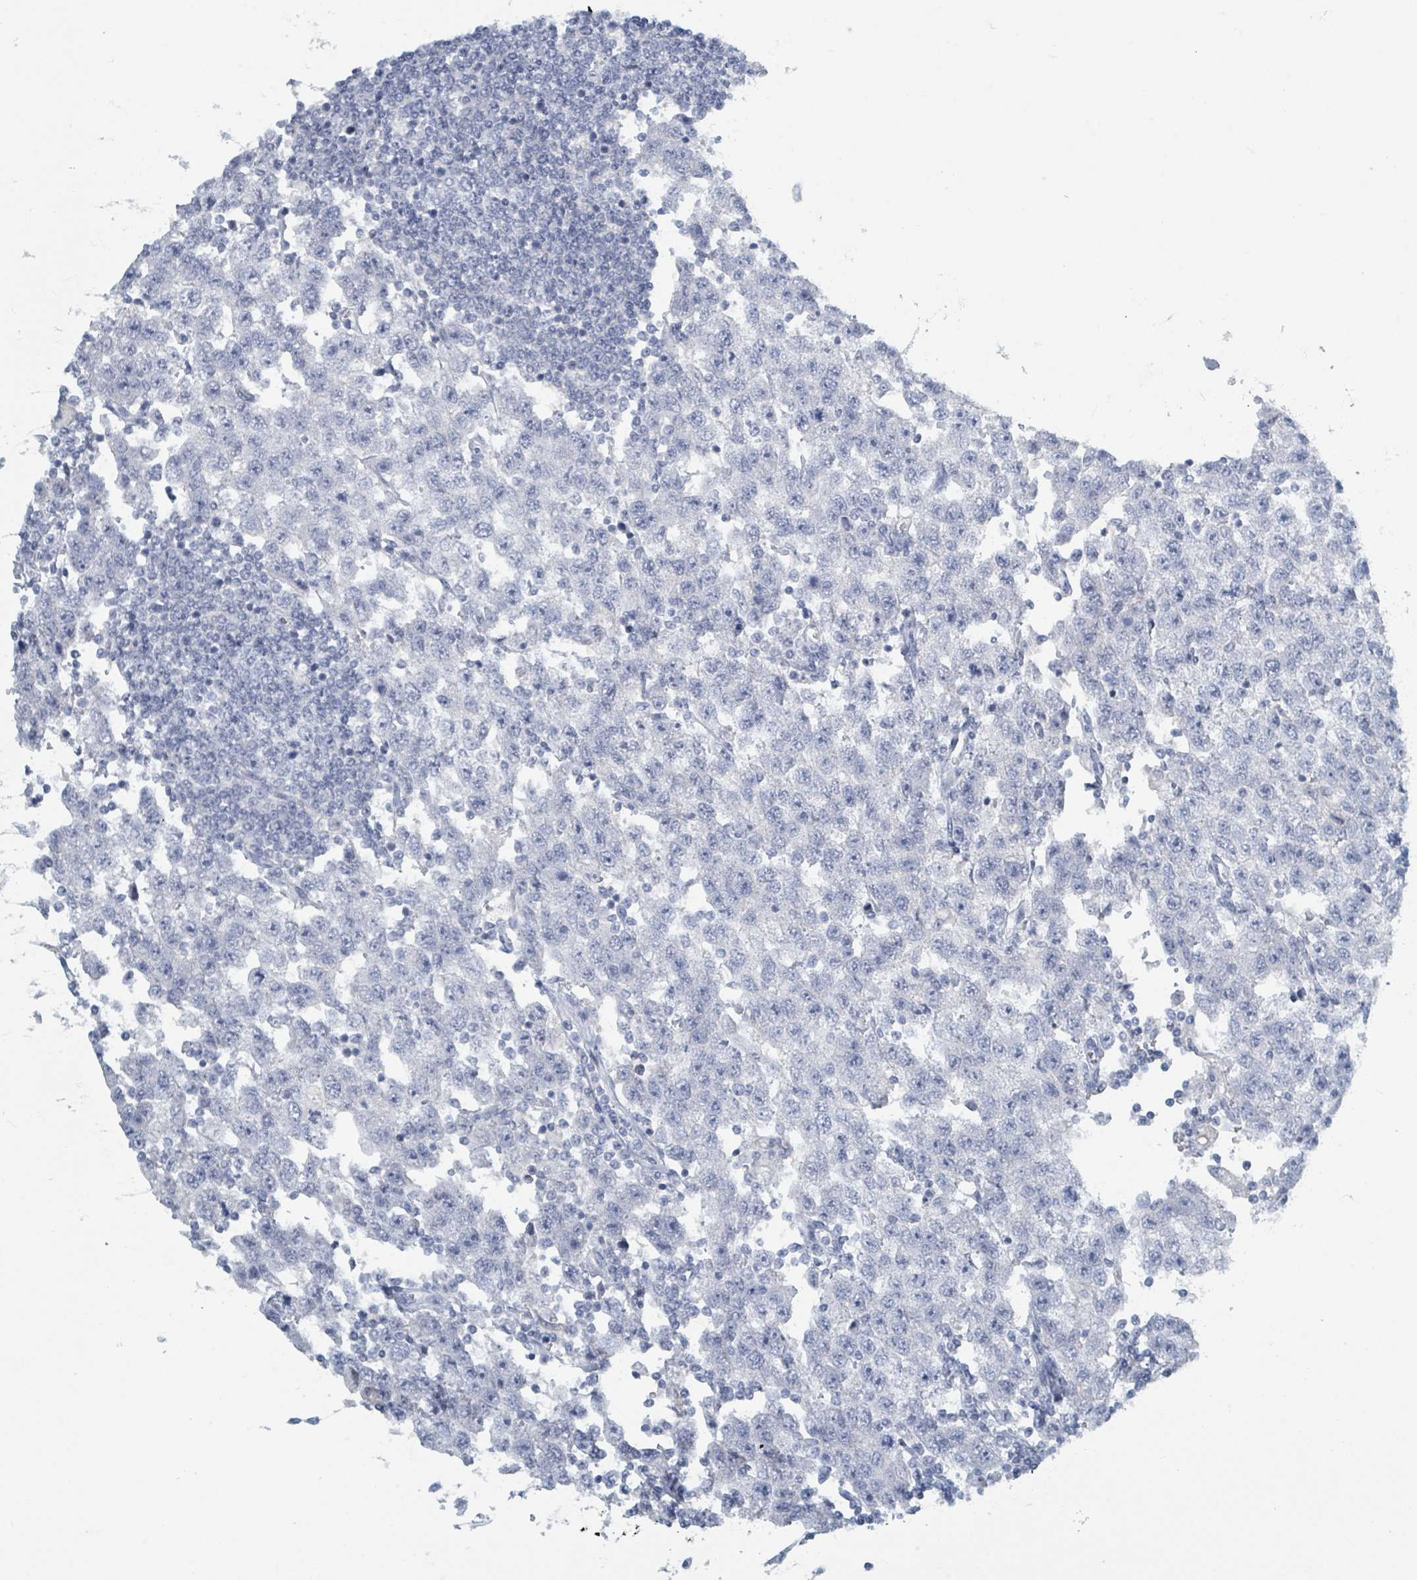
{"staining": {"intensity": "negative", "quantity": "none", "location": "none"}, "tissue": "testis cancer", "cell_type": "Tumor cells", "image_type": "cancer", "snomed": [{"axis": "morphology", "description": "Seminoma, NOS"}, {"axis": "topography", "description": "Testis"}], "caption": "Tumor cells show no significant expression in testis seminoma. (Stains: DAB immunohistochemistry (IHC) with hematoxylin counter stain, Microscopy: brightfield microscopy at high magnification).", "gene": "HEATR5A", "patient": {"sex": "male", "age": 41}}